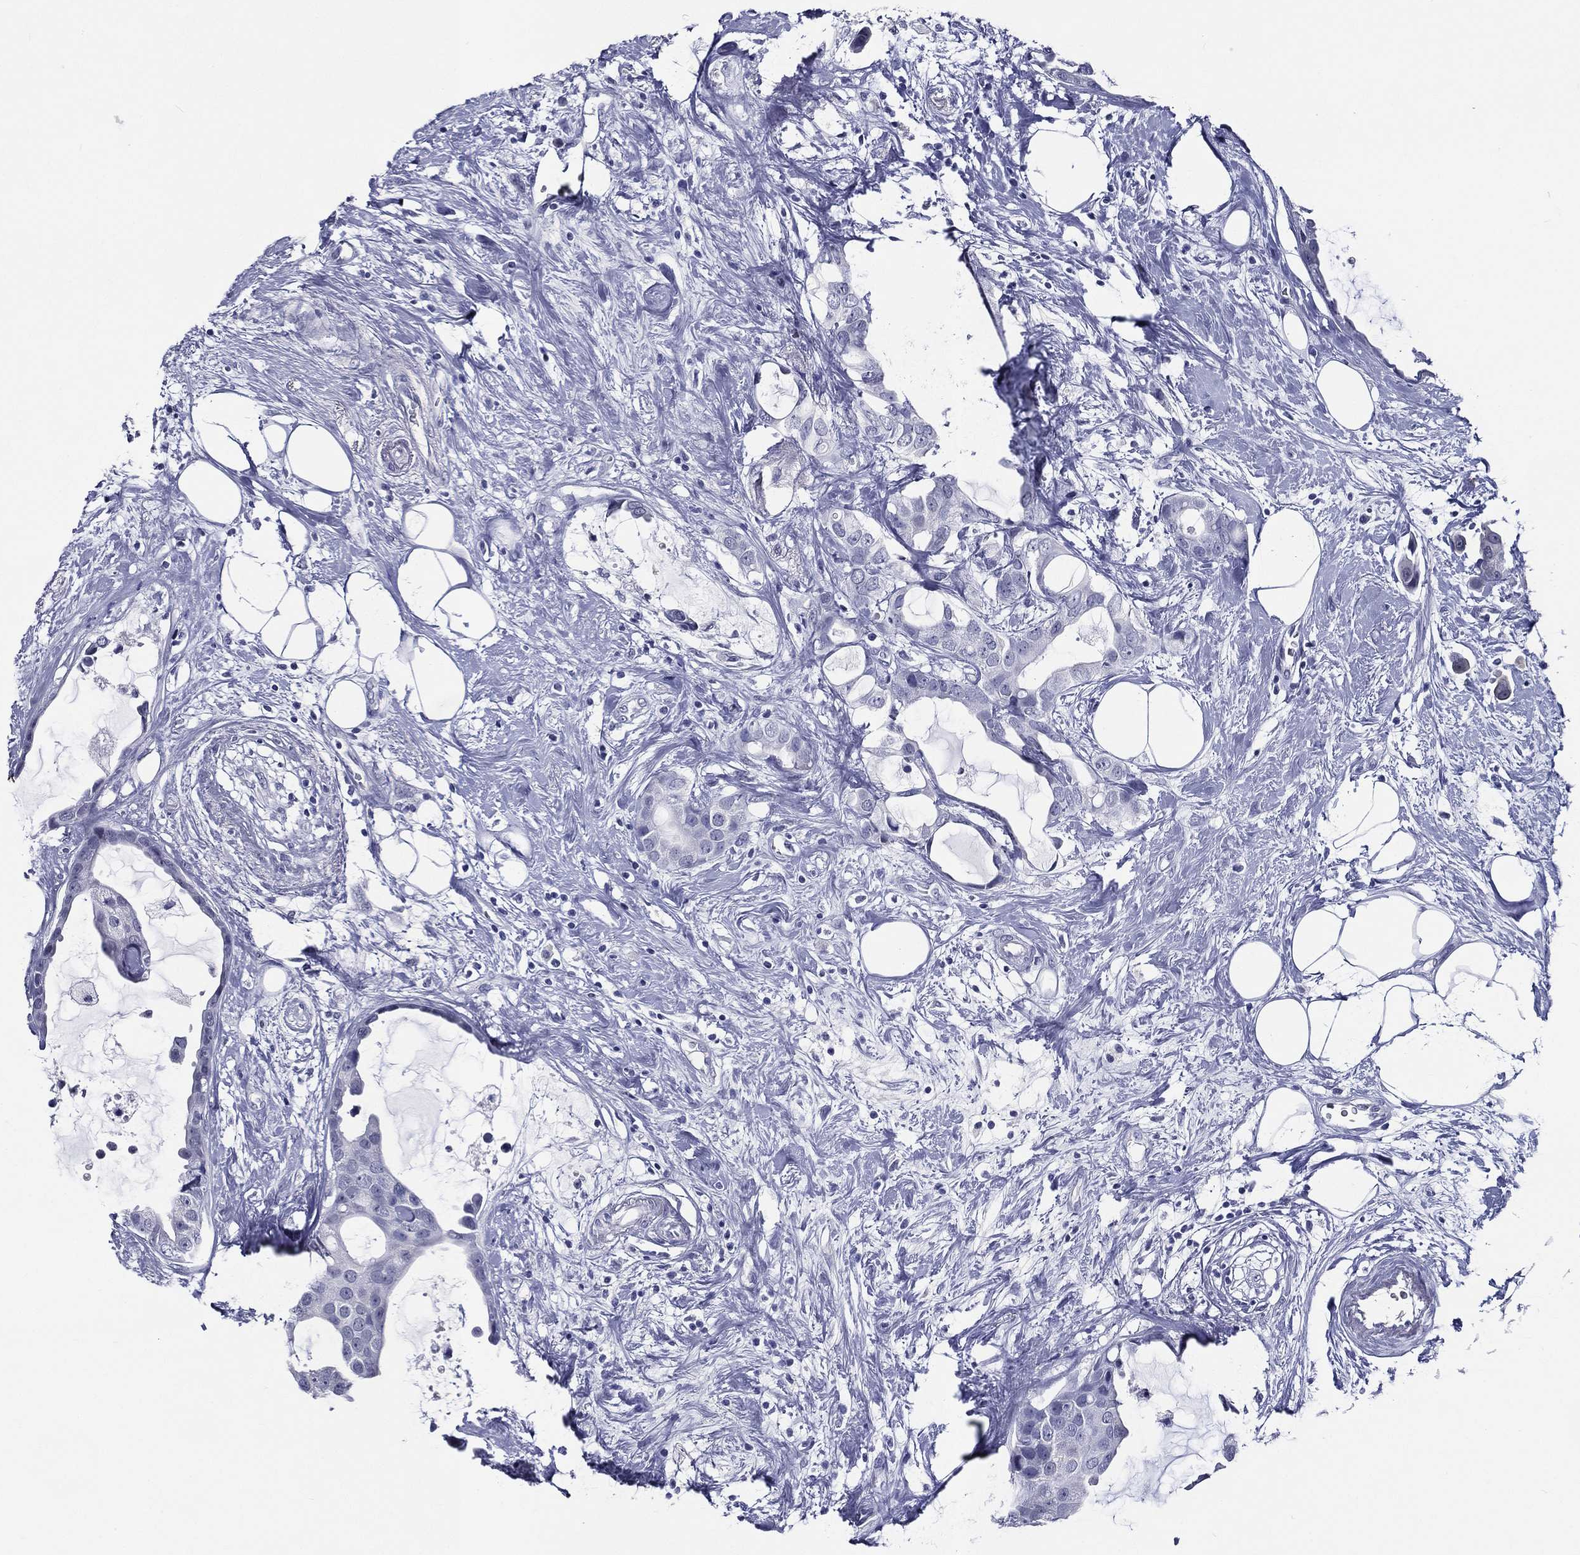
{"staining": {"intensity": "negative", "quantity": "none", "location": "none"}, "tissue": "breast cancer", "cell_type": "Tumor cells", "image_type": "cancer", "snomed": [{"axis": "morphology", "description": "Duct carcinoma"}, {"axis": "topography", "description": "Breast"}], "caption": "An immunohistochemistry photomicrograph of breast cancer (intraductal carcinoma) is shown. There is no staining in tumor cells of breast cancer (intraductal carcinoma).", "gene": "ACE2", "patient": {"sex": "female", "age": 45}}